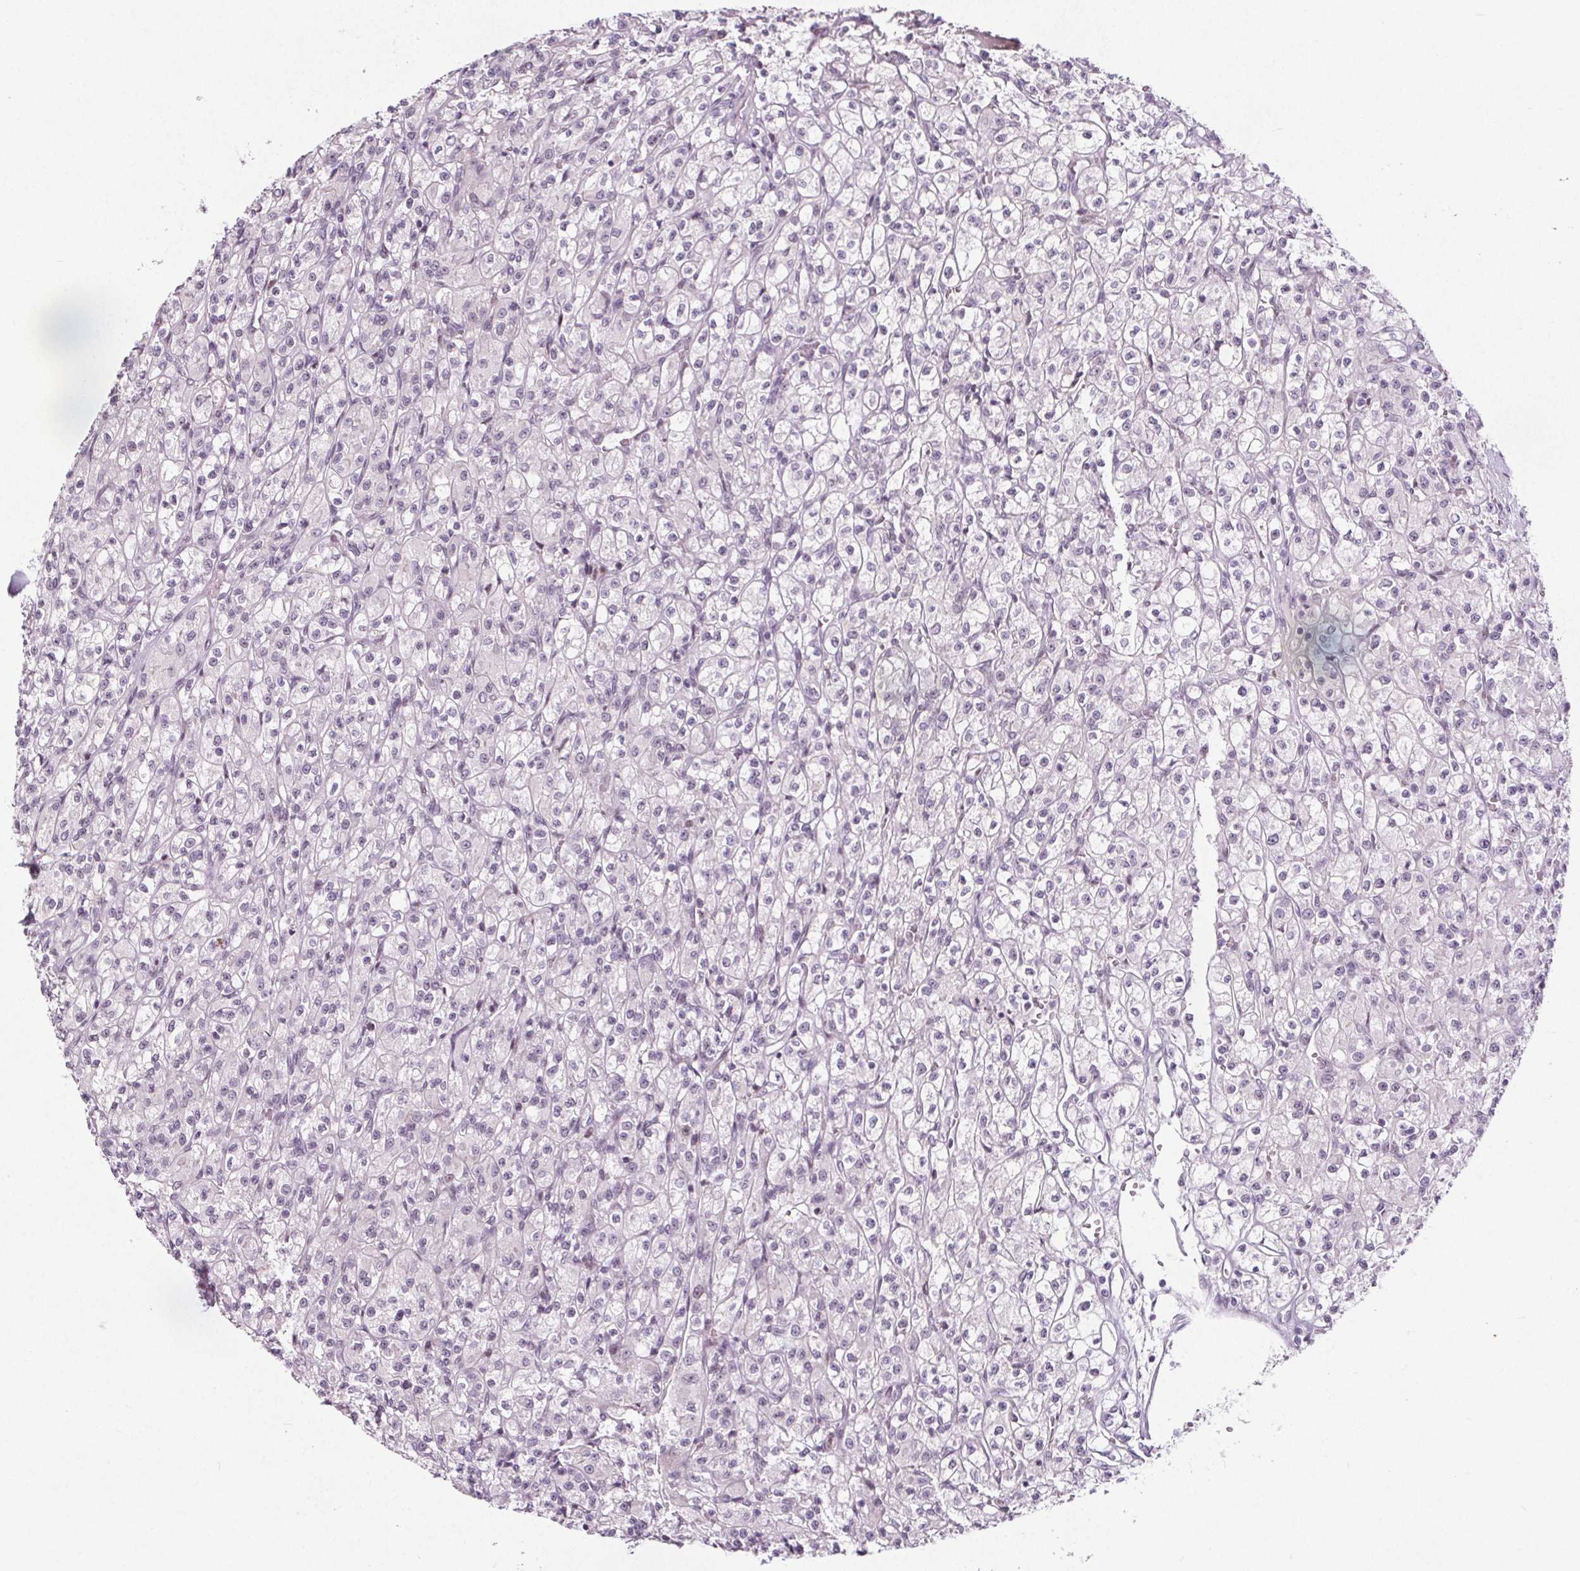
{"staining": {"intensity": "negative", "quantity": "none", "location": "none"}, "tissue": "renal cancer", "cell_type": "Tumor cells", "image_type": "cancer", "snomed": [{"axis": "morphology", "description": "Adenocarcinoma, NOS"}, {"axis": "topography", "description": "Kidney"}], "caption": "Tumor cells are negative for protein expression in human renal cancer (adenocarcinoma).", "gene": "TAF6L", "patient": {"sex": "female", "age": 70}}